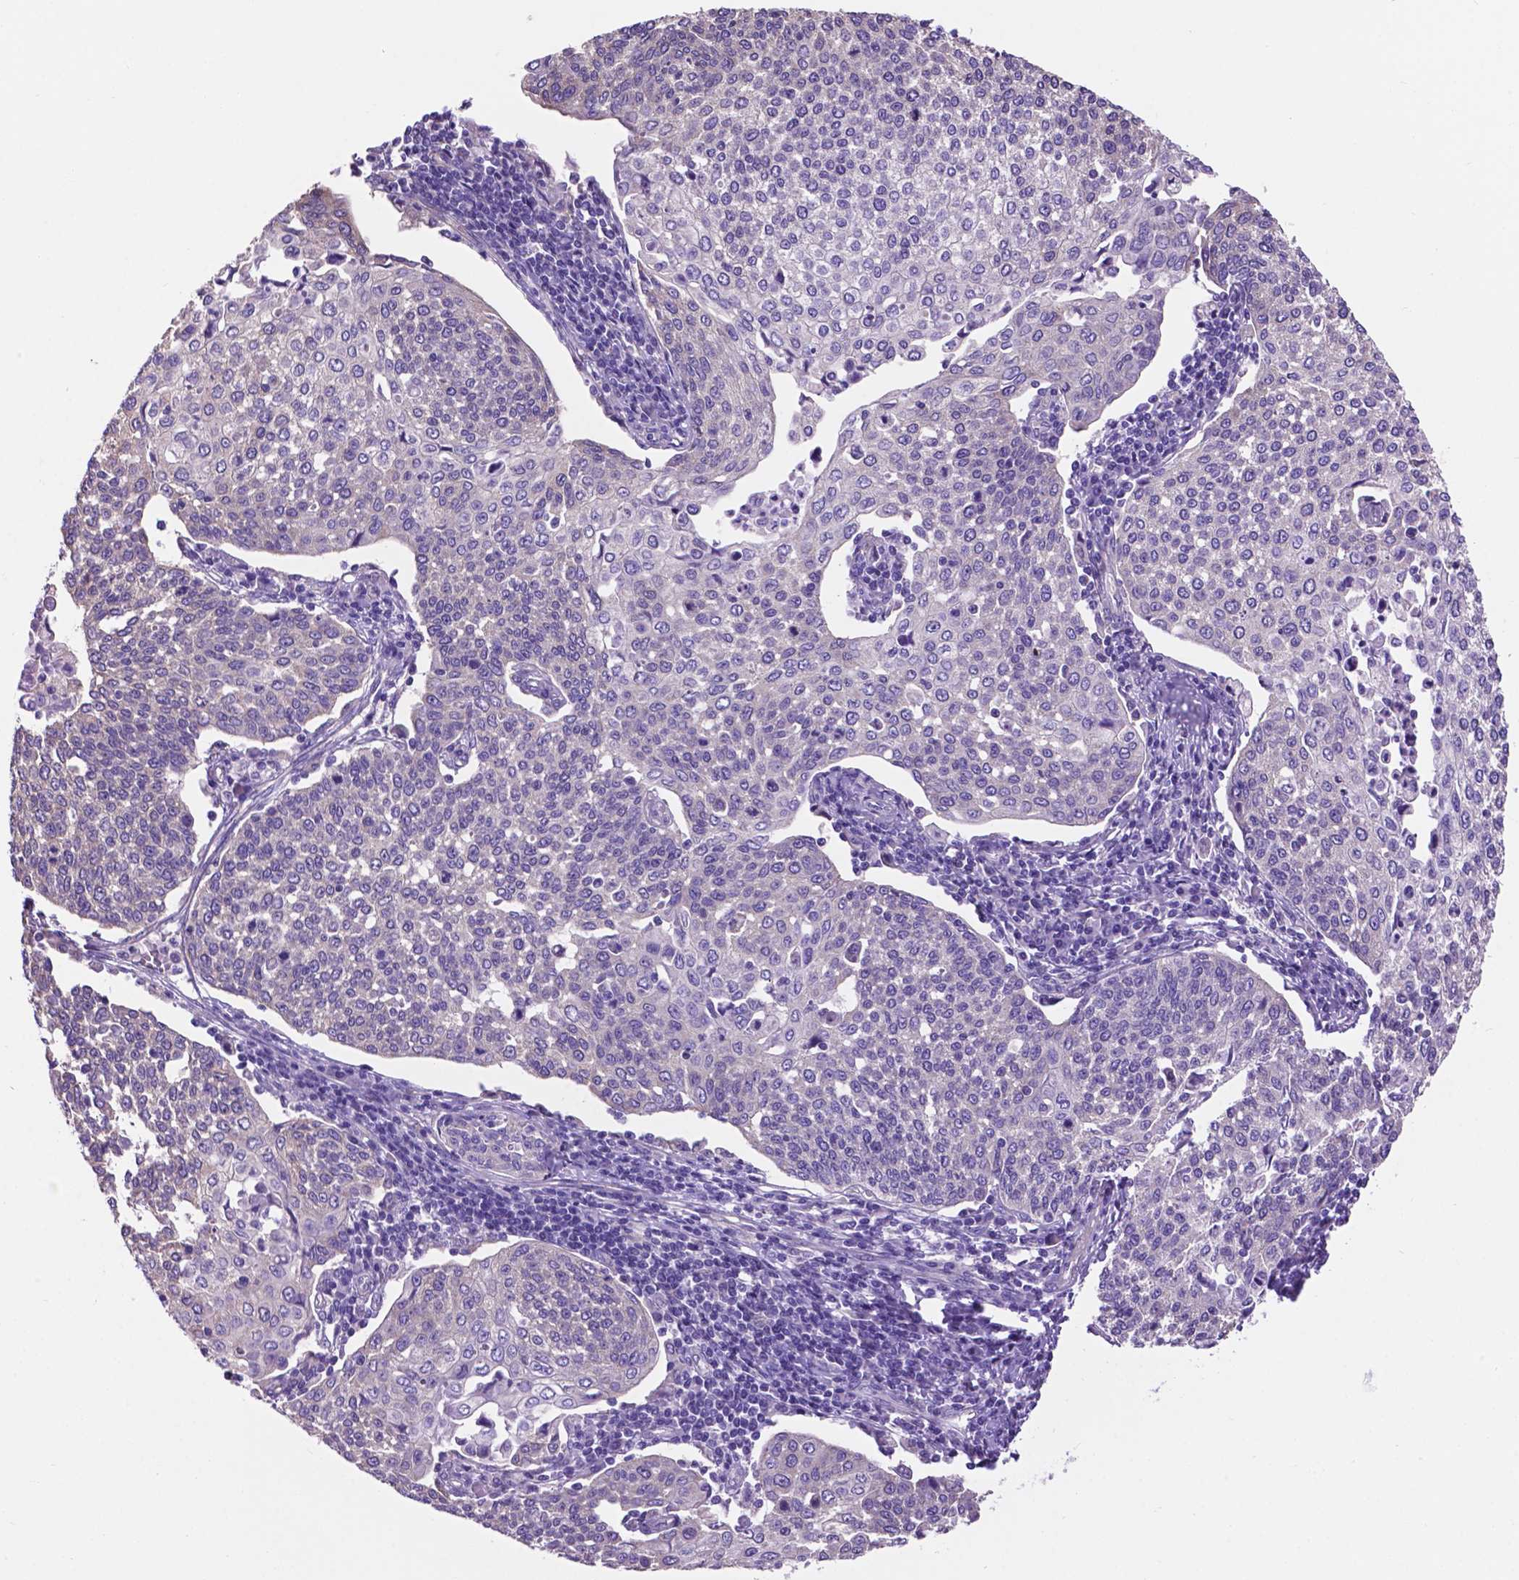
{"staining": {"intensity": "negative", "quantity": "none", "location": "none"}, "tissue": "cervical cancer", "cell_type": "Tumor cells", "image_type": "cancer", "snomed": [{"axis": "morphology", "description": "Squamous cell carcinoma, NOS"}, {"axis": "topography", "description": "Cervix"}], "caption": "Cervical cancer was stained to show a protein in brown. There is no significant staining in tumor cells.", "gene": "SPDYA", "patient": {"sex": "female", "age": 34}}